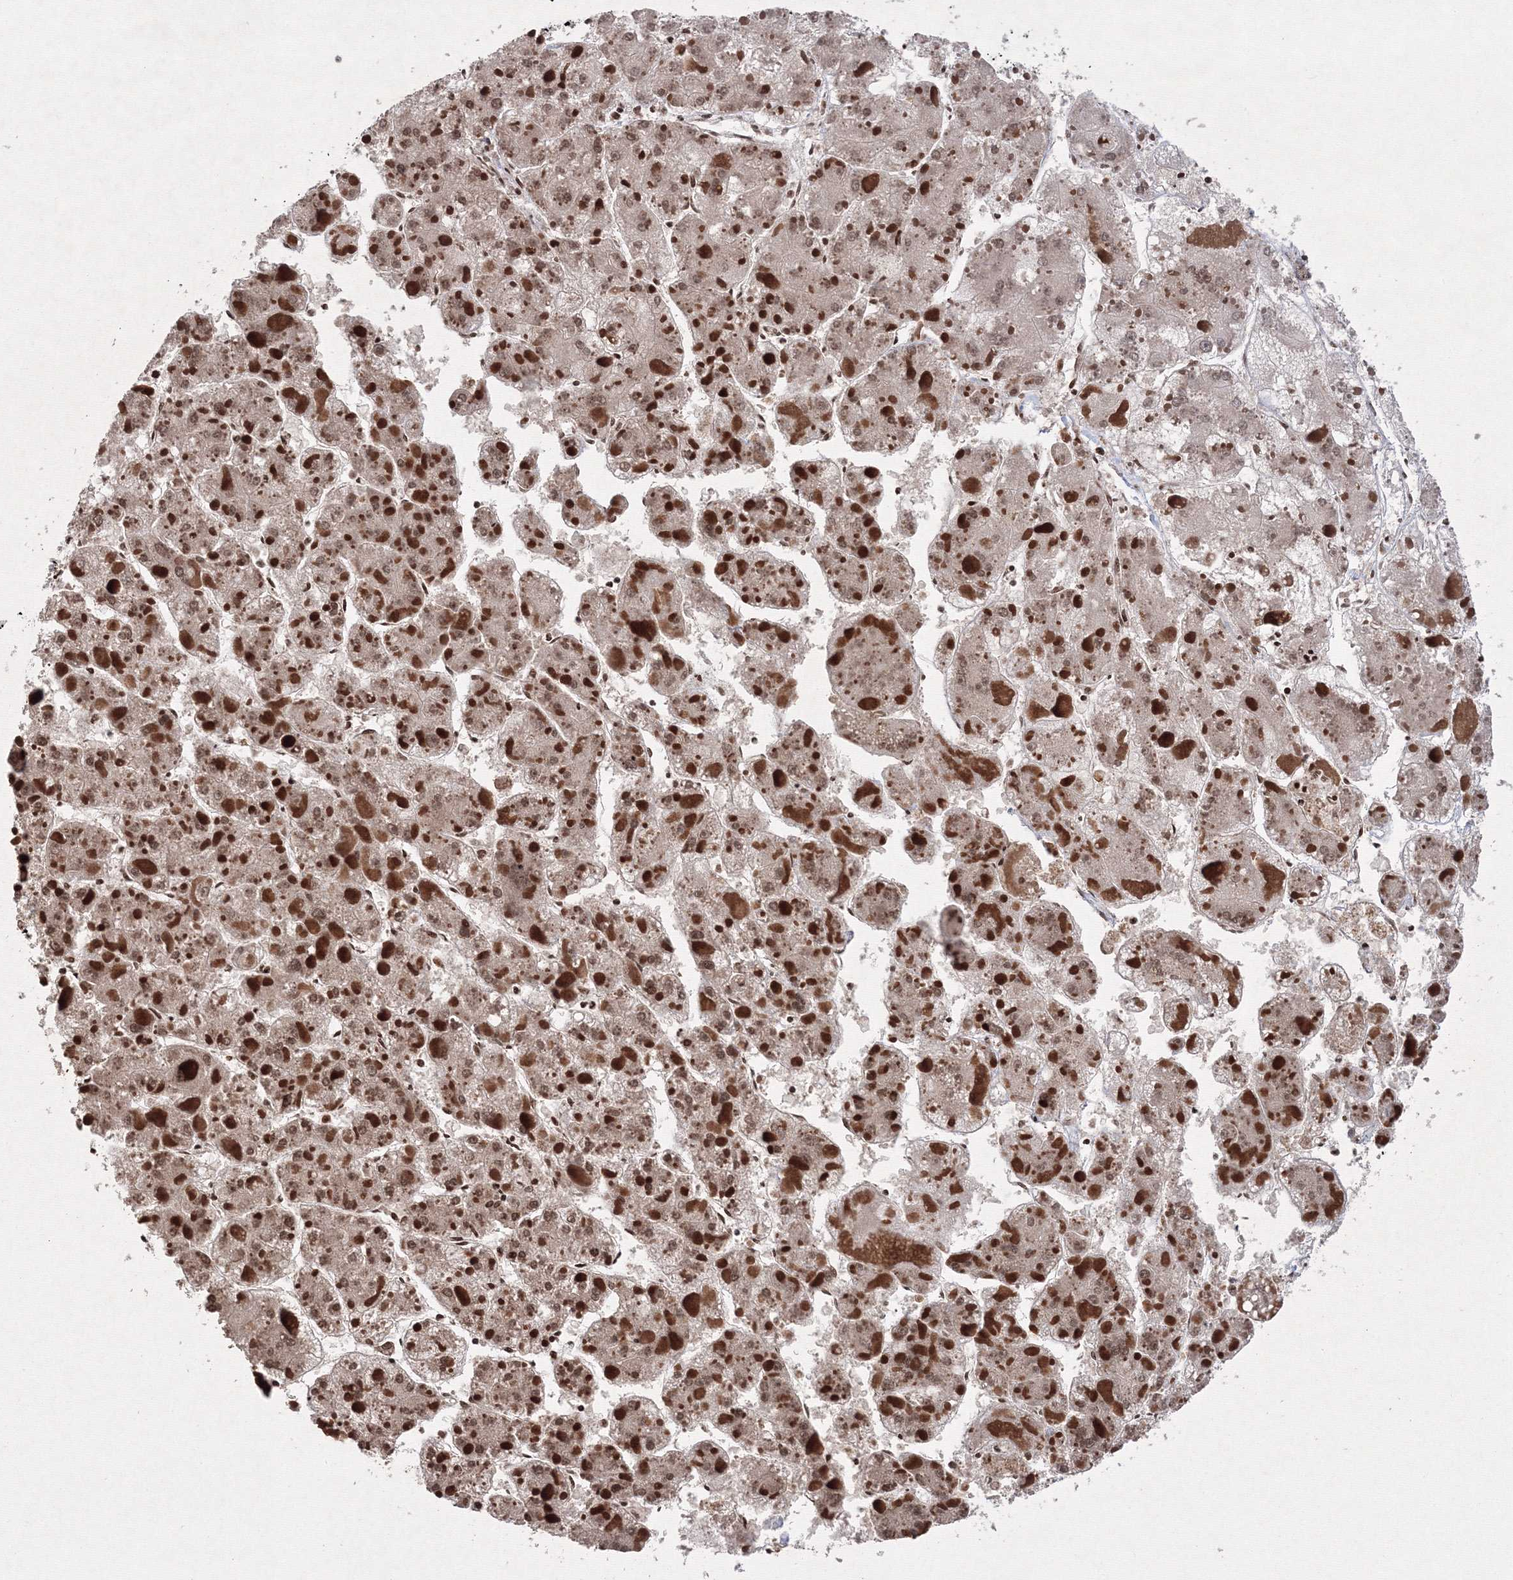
{"staining": {"intensity": "moderate", "quantity": ">75%", "location": "cytoplasmic/membranous,nuclear"}, "tissue": "liver cancer", "cell_type": "Tumor cells", "image_type": "cancer", "snomed": [{"axis": "morphology", "description": "Carcinoma, Hepatocellular, NOS"}, {"axis": "topography", "description": "Liver"}], "caption": "Protein staining of hepatocellular carcinoma (liver) tissue exhibits moderate cytoplasmic/membranous and nuclear staining in about >75% of tumor cells.", "gene": "MKRN2", "patient": {"sex": "female", "age": 73}}